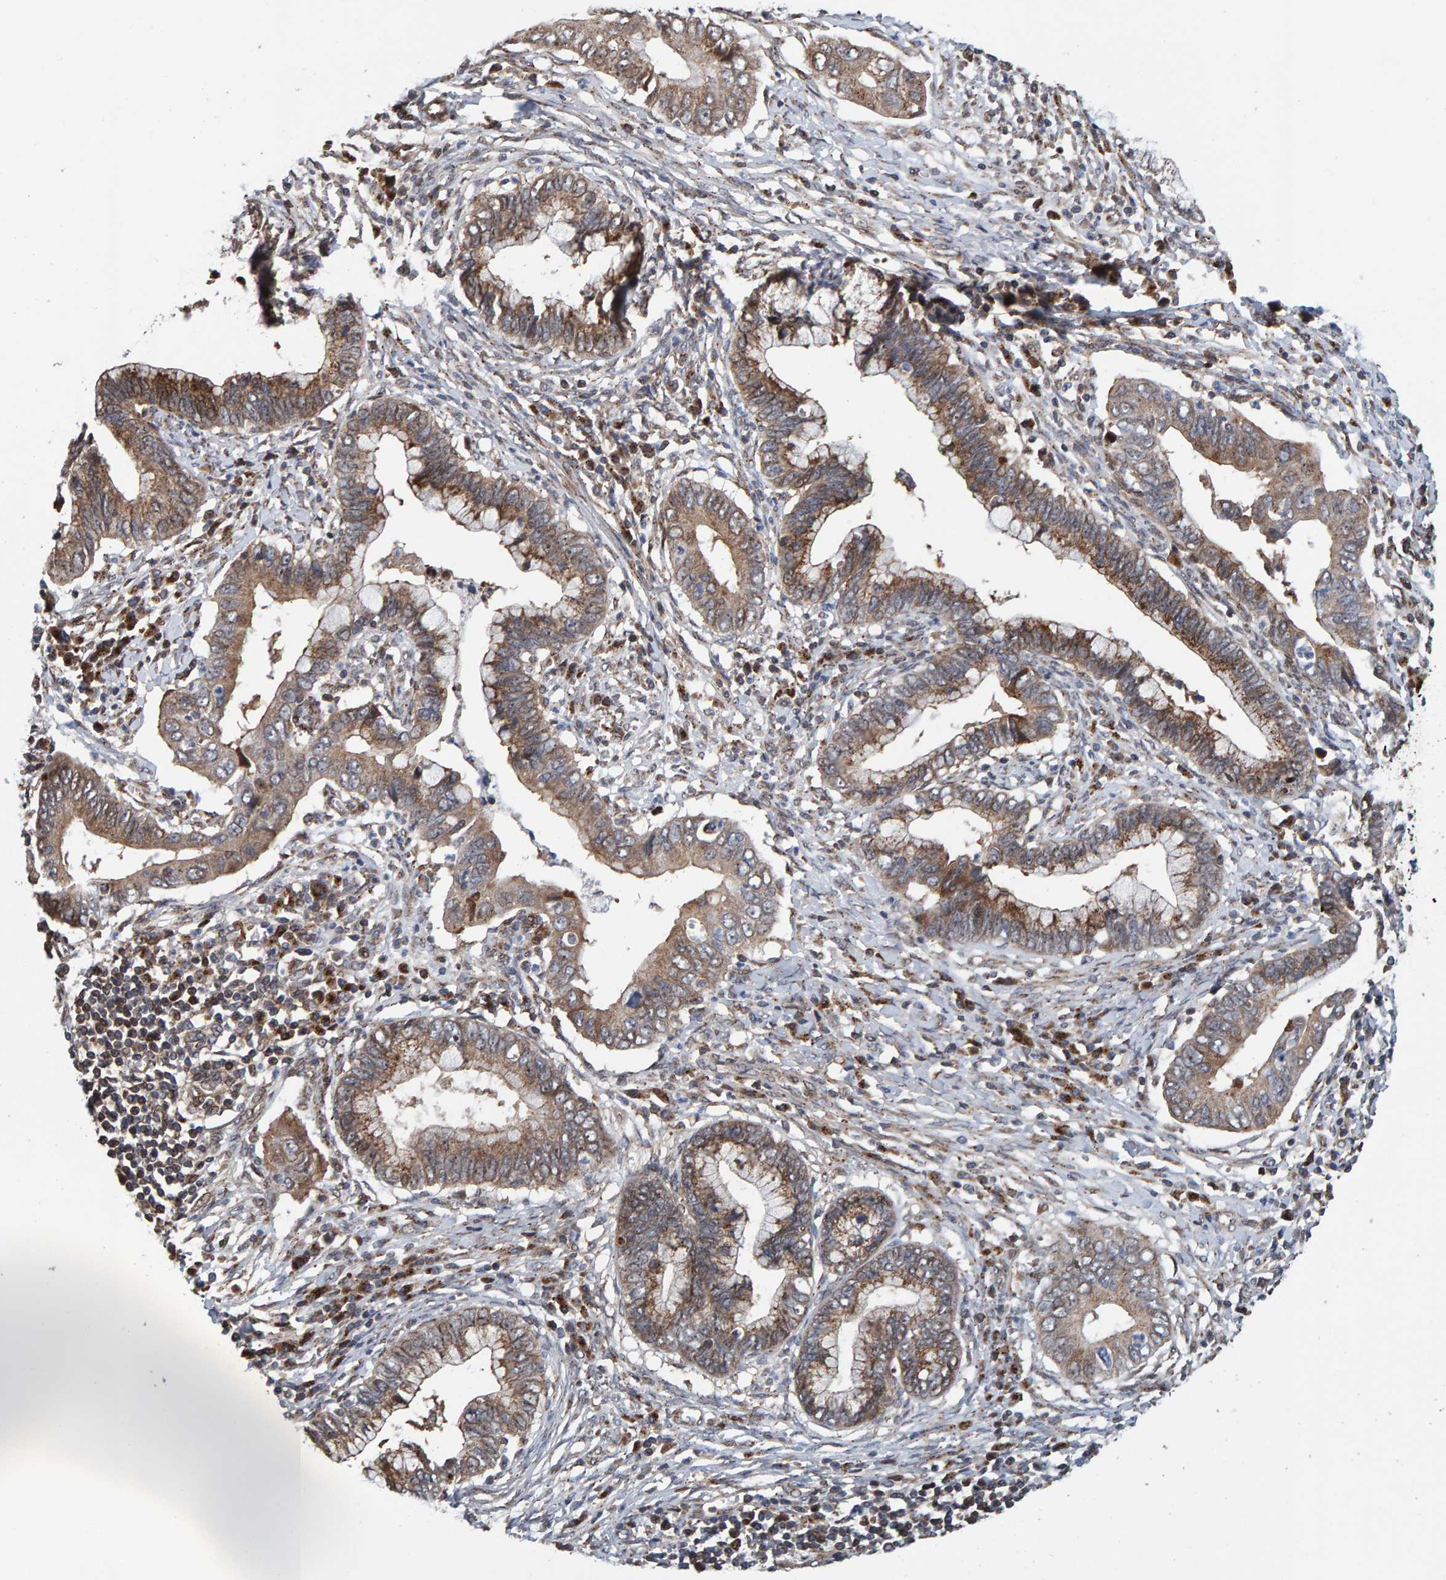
{"staining": {"intensity": "weak", "quantity": ">75%", "location": "cytoplasmic/membranous"}, "tissue": "cervical cancer", "cell_type": "Tumor cells", "image_type": "cancer", "snomed": [{"axis": "morphology", "description": "Adenocarcinoma, NOS"}, {"axis": "topography", "description": "Cervix"}], "caption": "IHC photomicrograph of neoplastic tissue: human adenocarcinoma (cervical) stained using immunohistochemistry reveals low levels of weak protein expression localized specifically in the cytoplasmic/membranous of tumor cells, appearing as a cytoplasmic/membranous brown color.", "gene": "CCDC25", "patient": {"sex": "female", "age": 44}}